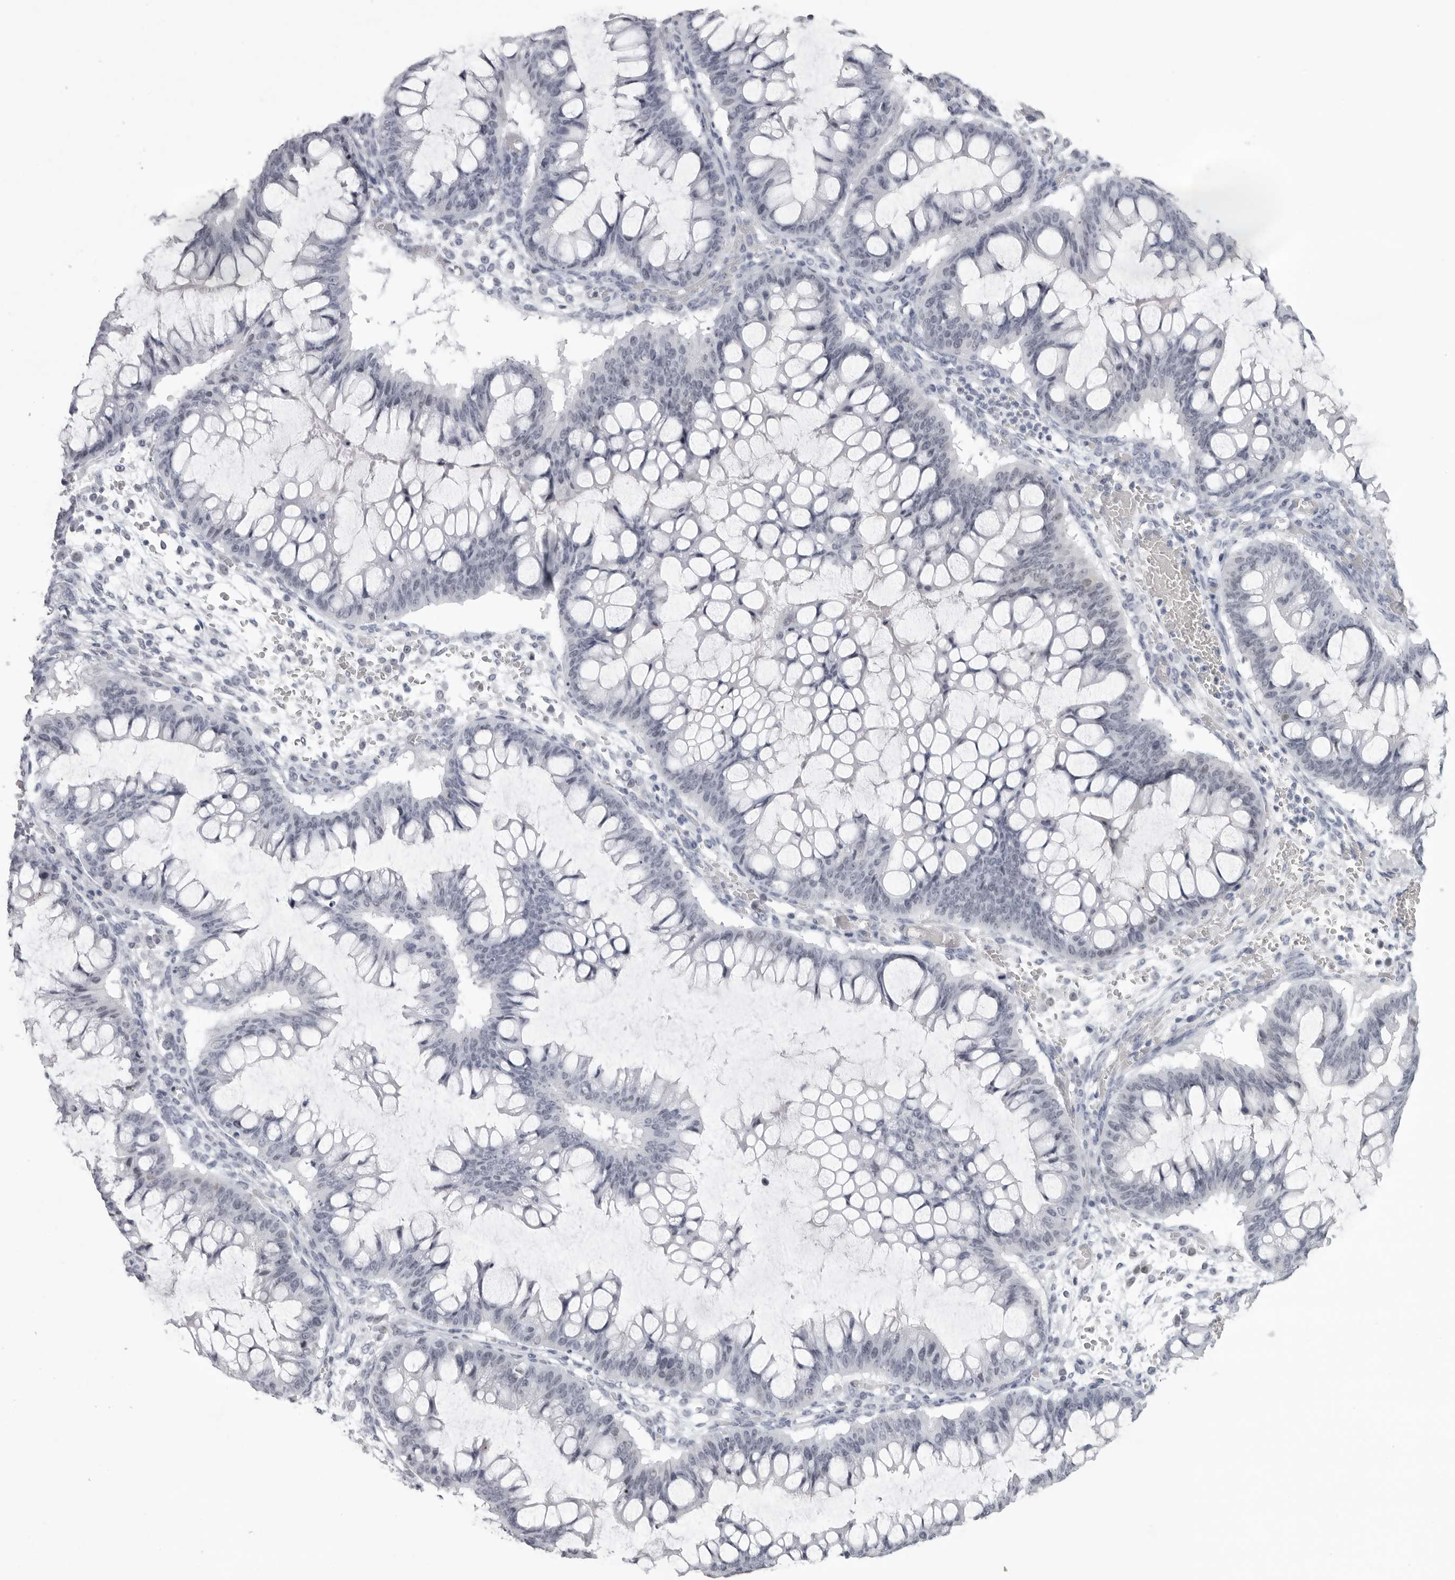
{"staining": {"intensity": "negative", "quantity": "none", "location": "none"}, "tissue": "ovarian cancer", "cell_type": "Tumor cells", "image_type": "cancer", "snomed": [{"axis": "morphology", "description": "Cystadenocarcinoma, mucinous, NOS"}, {"axis": "topography", "description": "Ovary"}], "caption": "IHC of mucinous cystadenocarcinoma (ovarian) reveals no positivity in tumor cells.", "gene": "ESPN", "patient": {"sex": "female", "age": 73}}